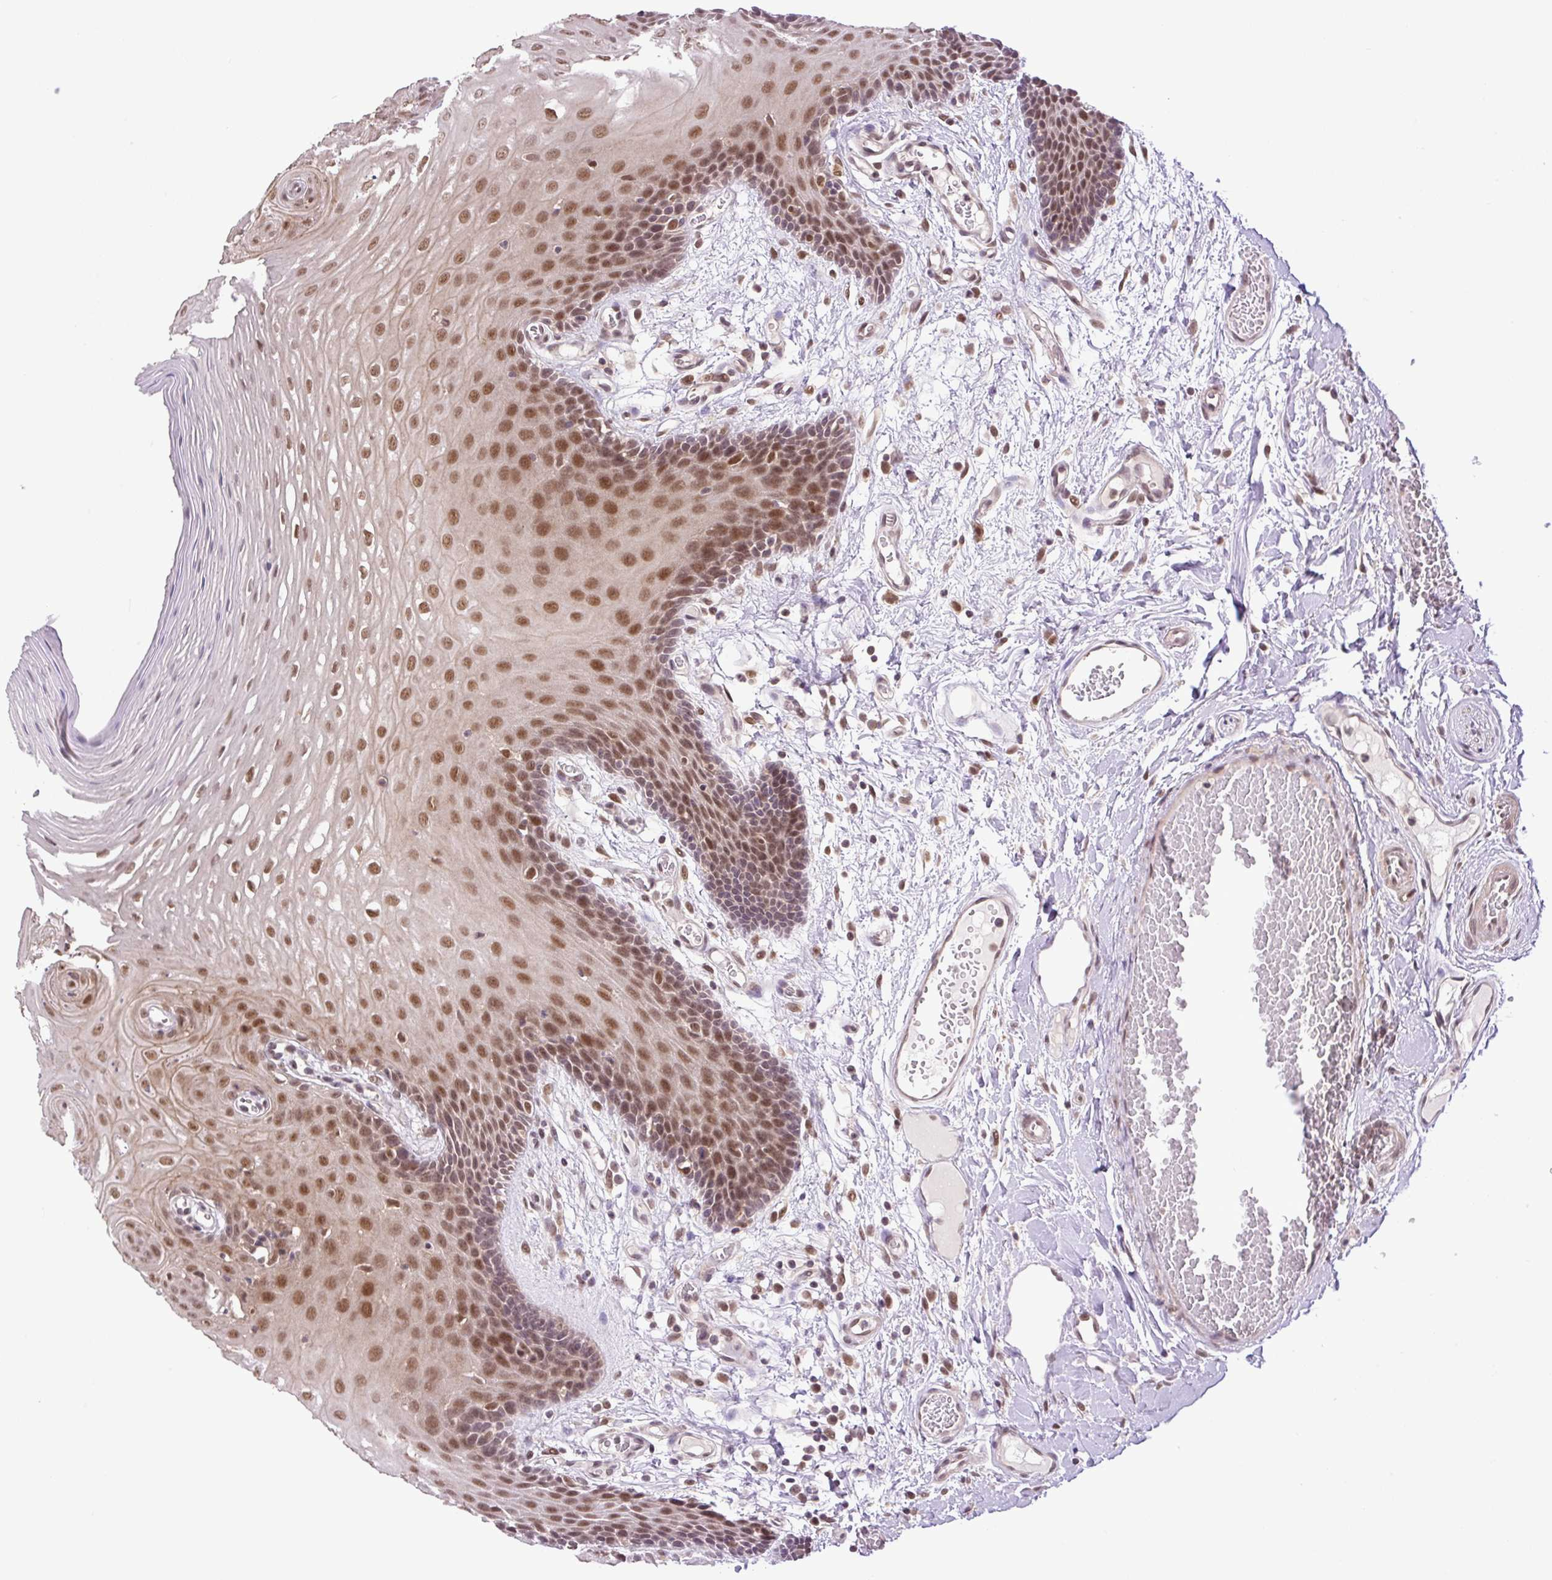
{"staining": {"intensity": "moderate", "quantity": ">75%", "location": "nuclear"}, "tissue": "oral mucosa", "cell_type": "Squamous epithelial cells", "image_type": "normal", "snomed": [{"axis": "morphology", "description": "Normal tissue, NOS"}, {"axis": "topography", "description": "Oral tissue"}, {"axis": "topography", "description": "Tounge, NOS"}], "caption": "Benign oral mucosa exhibits moderate nuclear positivity in about >75% of squamous epithelial cells (Stains: DAB in brown, nuclei in blue, Microscopy: brightfield microscopy at high magnification)..", "gene": "KPNA1", "patient": {"sex": "female", "age": 60}}